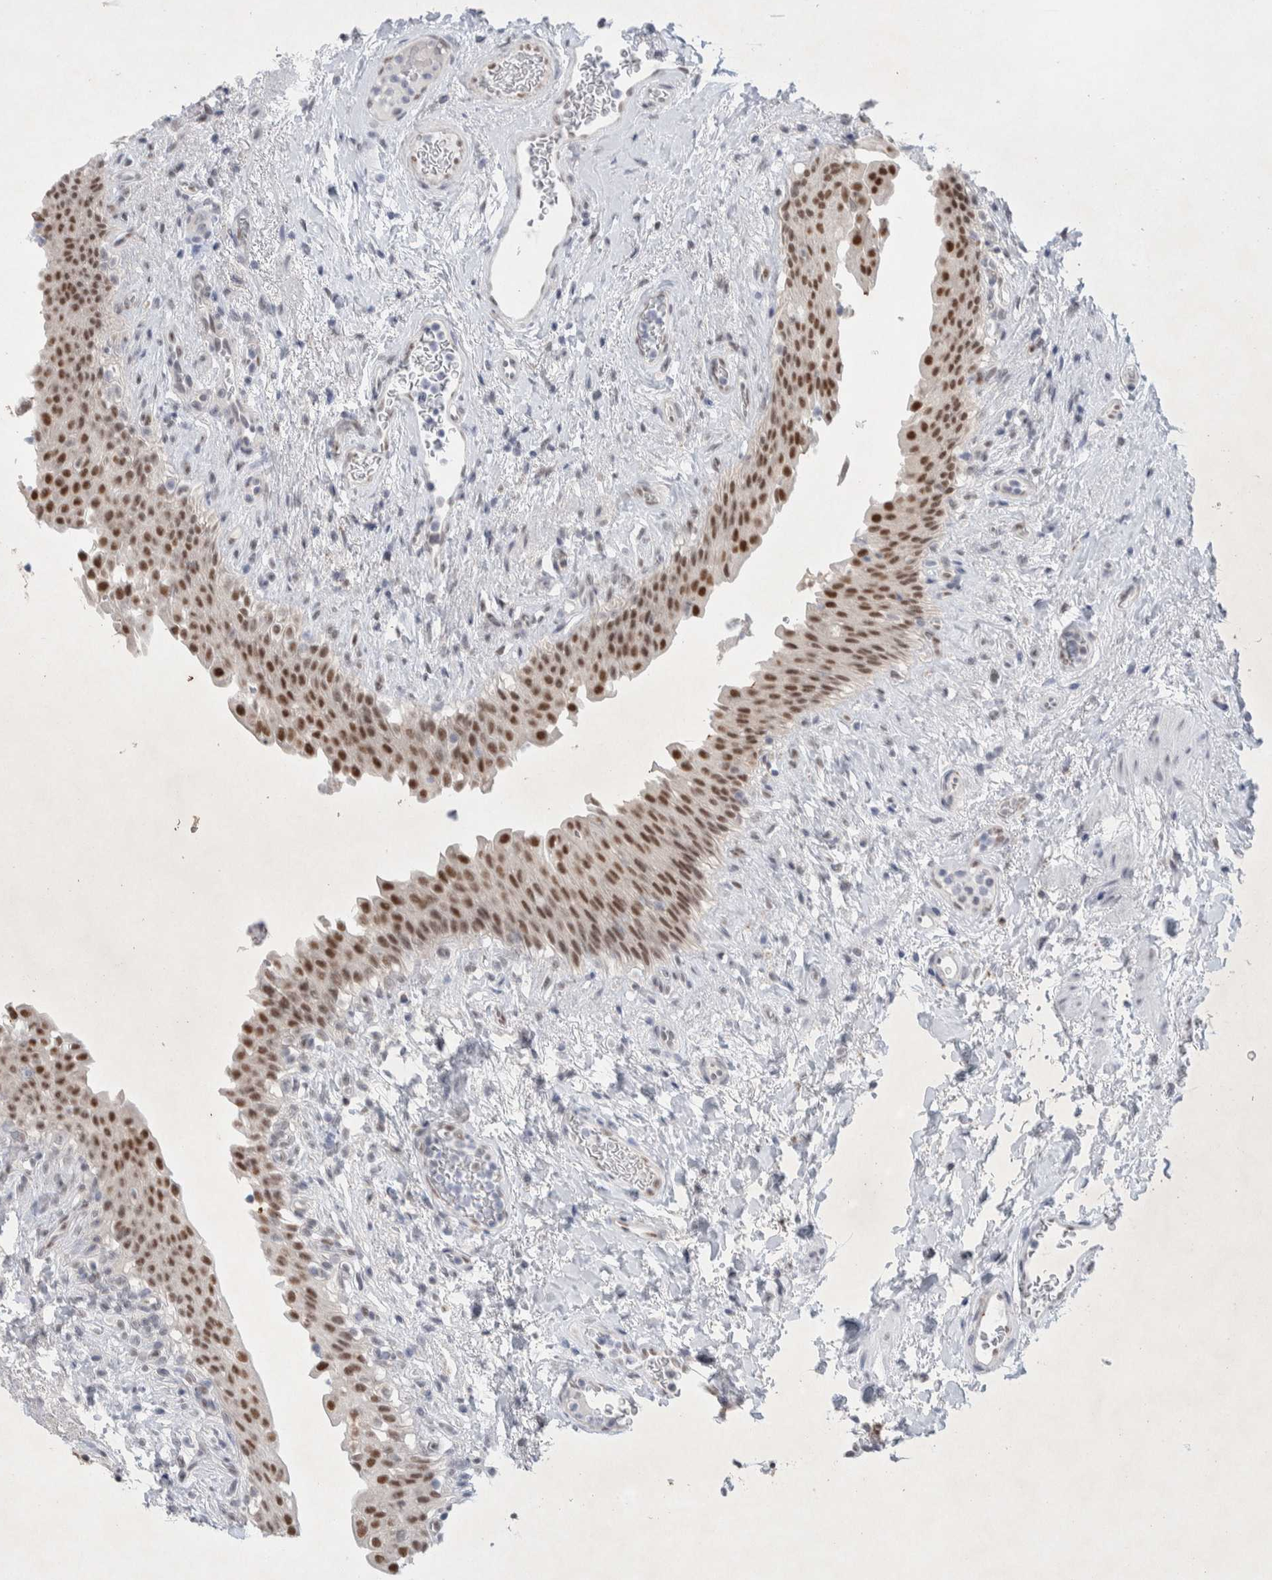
{"staining": {"intensity": "moderate", "quantity": ">75%", "location": "nuclear"}, "tissue": "urinary bladder", "cell_type": "Urothelial cells", "image_type": "normal", "snomed": [{"axis": "morphology", "description": "Normal tissue, NOS"}, {"axis": "topography", "description": "Urinary bladder"}], "caption": "Immunohistochemical staining of benign urinary bladder demonstrates medium levels of moderate nuclear expression in approximately >75% of urothelial cells.", "gene": "PRMT1", "patient": {"sex": "female", "age": 60}}